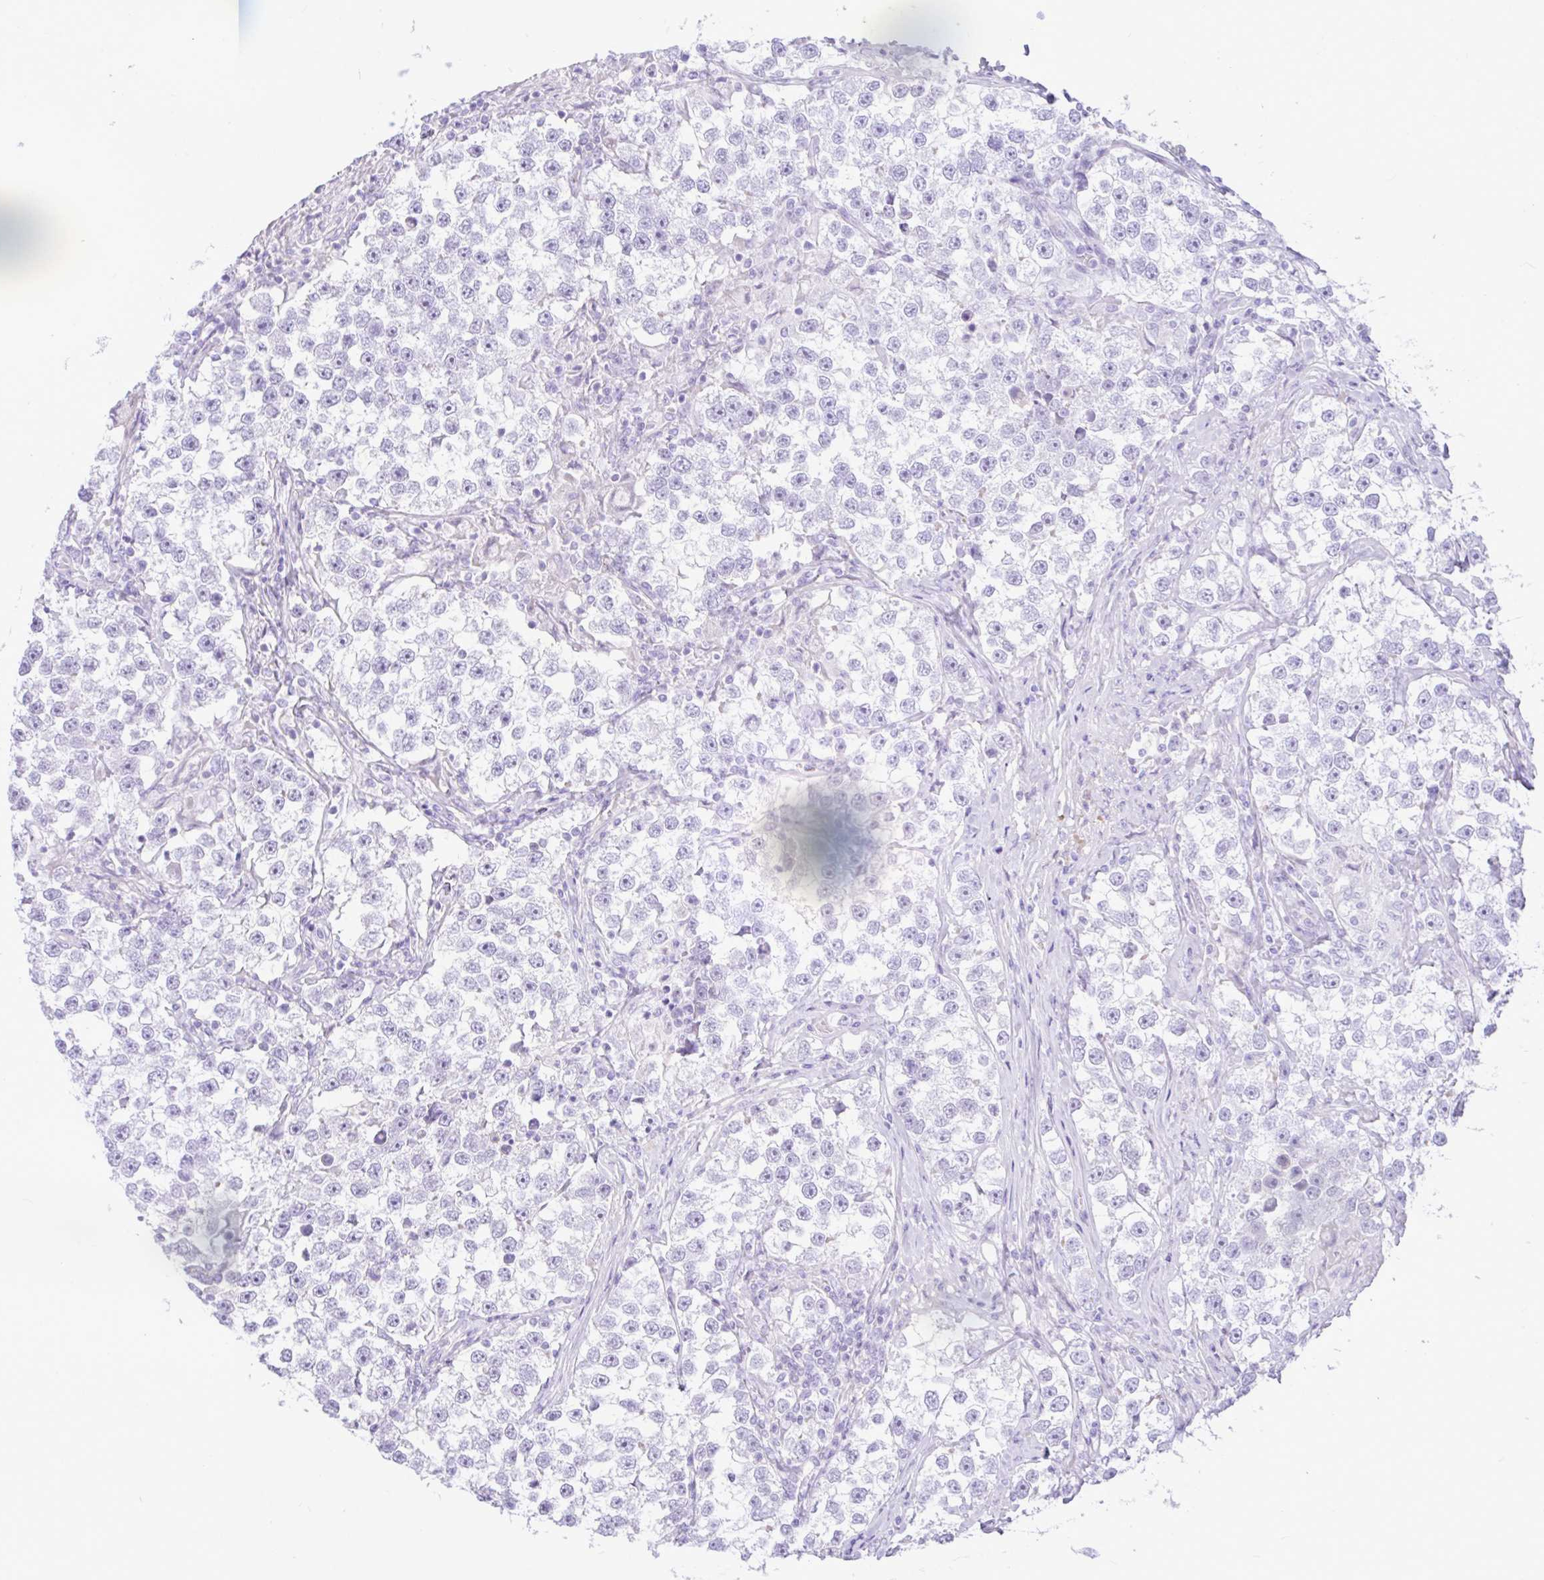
{"staining": {"intensity": "negative", "quantity": "none", "location": "none"}, "tissue": "testis cancer", "cell_type": "Tumor cells", "image_type": "cancer", "snomed": [{"axis": "morphology", "description": "Seminoma, NOS"}, {"axis": "topography", "description": "Testis"}], "caption": "A high-resolution image shows IHC staining of testis cancer (seminoma), which displays no significant expression in tumor cells. (DAB (3,3'-diaminobenzidine) immunohistochemistry (IHC) visualized using brightfield microscopy, high magnification).", "gene": "ZNF101", "patient": {"sex": "male", "age": 46}}